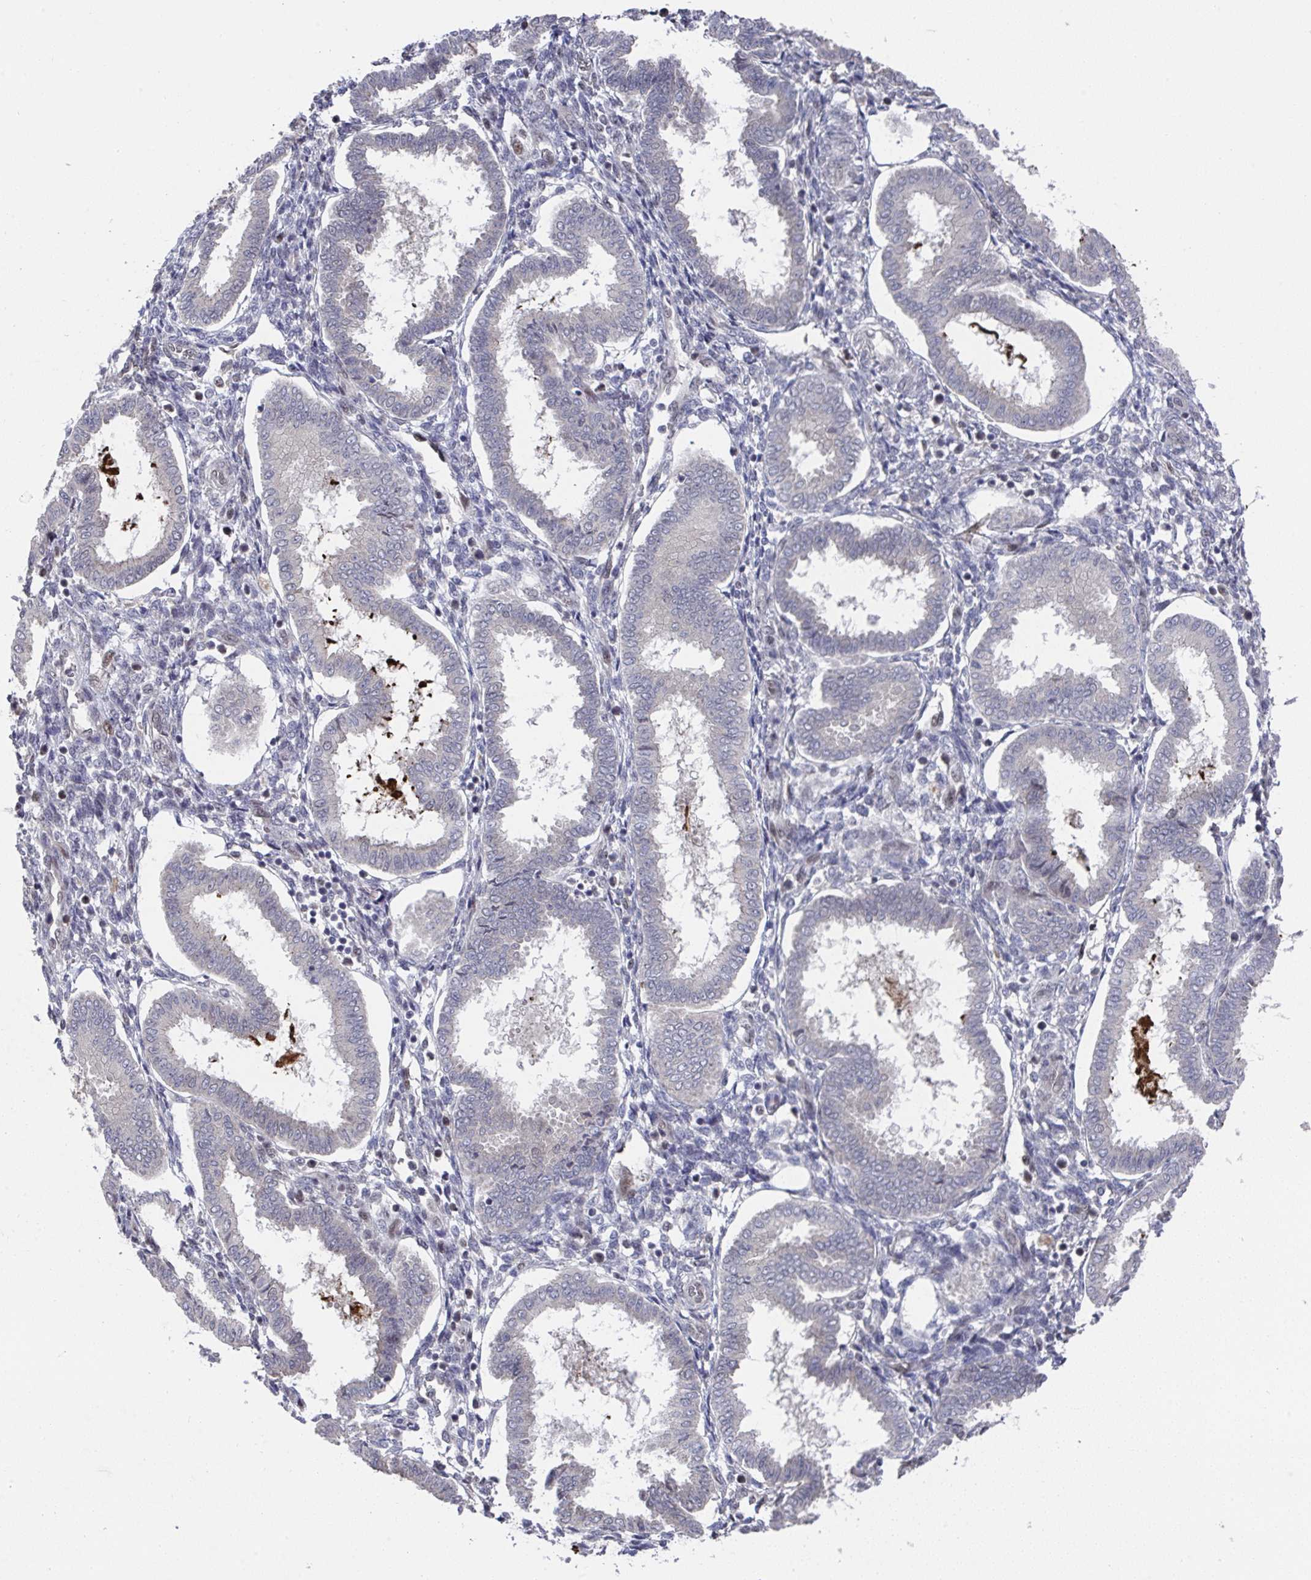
{"staining": {"intensity": "moderate", "quantity": "<25%", "location": "nuclear"}, "tissue": "endometrium", "cell_type": "Cells in endometrial stroma", "image_type": "normal", "snomed": [{"axis": "morphology", "description": "Normal tissue, NOS"}, {"axis": "topography", "description": "Endometrium"}], "caption": "The micrograph reveals staining of unremarkable endometrium, revealing moderate nuclear protein positivity (brown color) within cells in endometrial stroma.", "gene": "JMJD1C", "patient": {"sex": "female", "age": 24}}